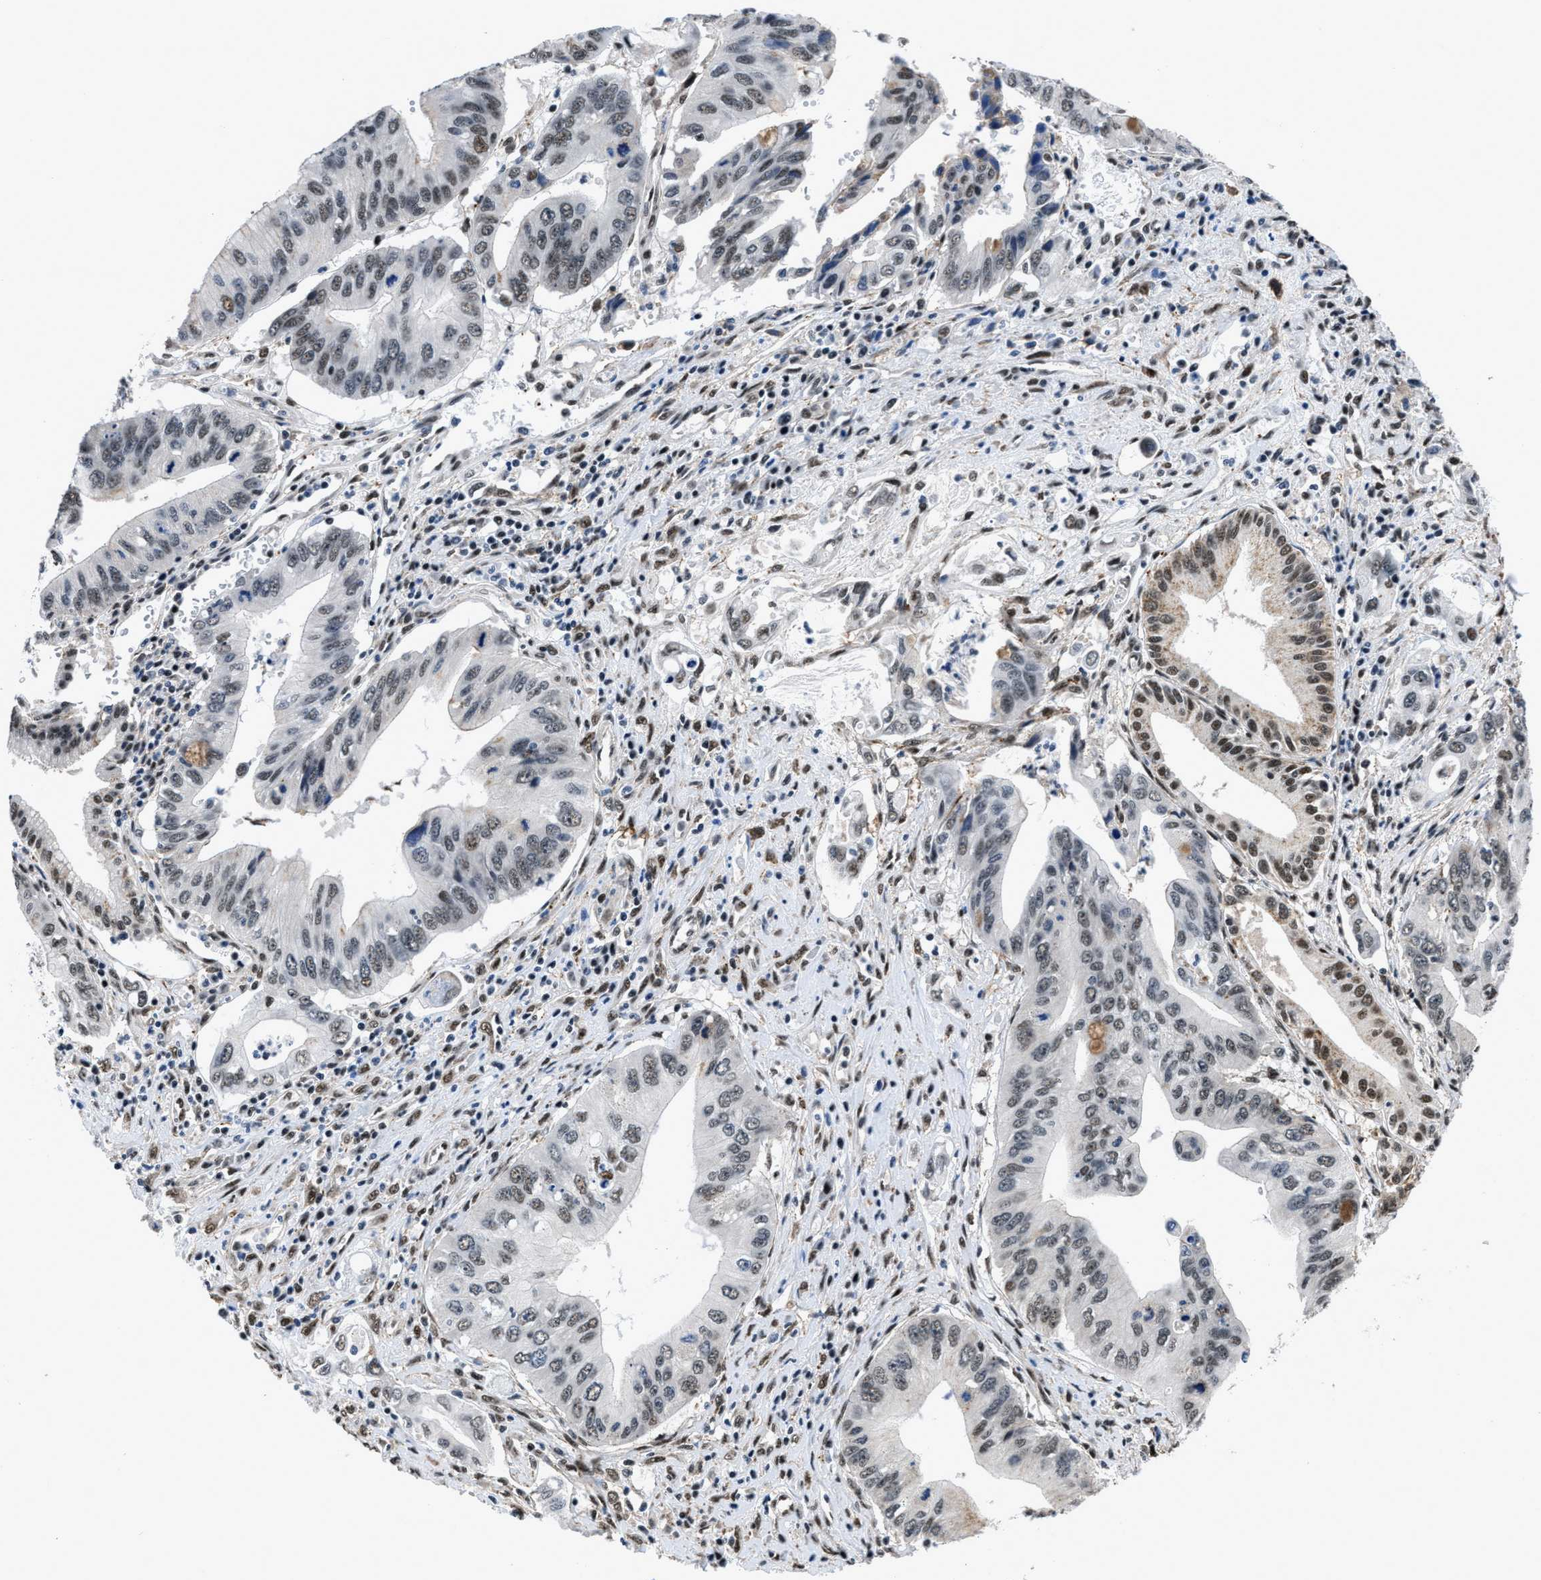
{"staining": {"intensity": "moderate", "quantity": "25%-75%", "location": "nuclear"}, "tissue": "pancreatic cancer", "cell_type": "Tumor cells", "image_type": "cancer", "snomed": [{"axis": "morphology", "description": "Adenocarcinoma, NOS"}, {"axis": "topography", "description": "Pancreas"}], "caption": "Pancreatic cancer was stained to show a protein in brown. There is medium levels of moderate nuclear expression in approximately 25%-75% of tumor cells.", "gene": "HNRNPH2", "patient": {"sex": "female", "age": 73}}